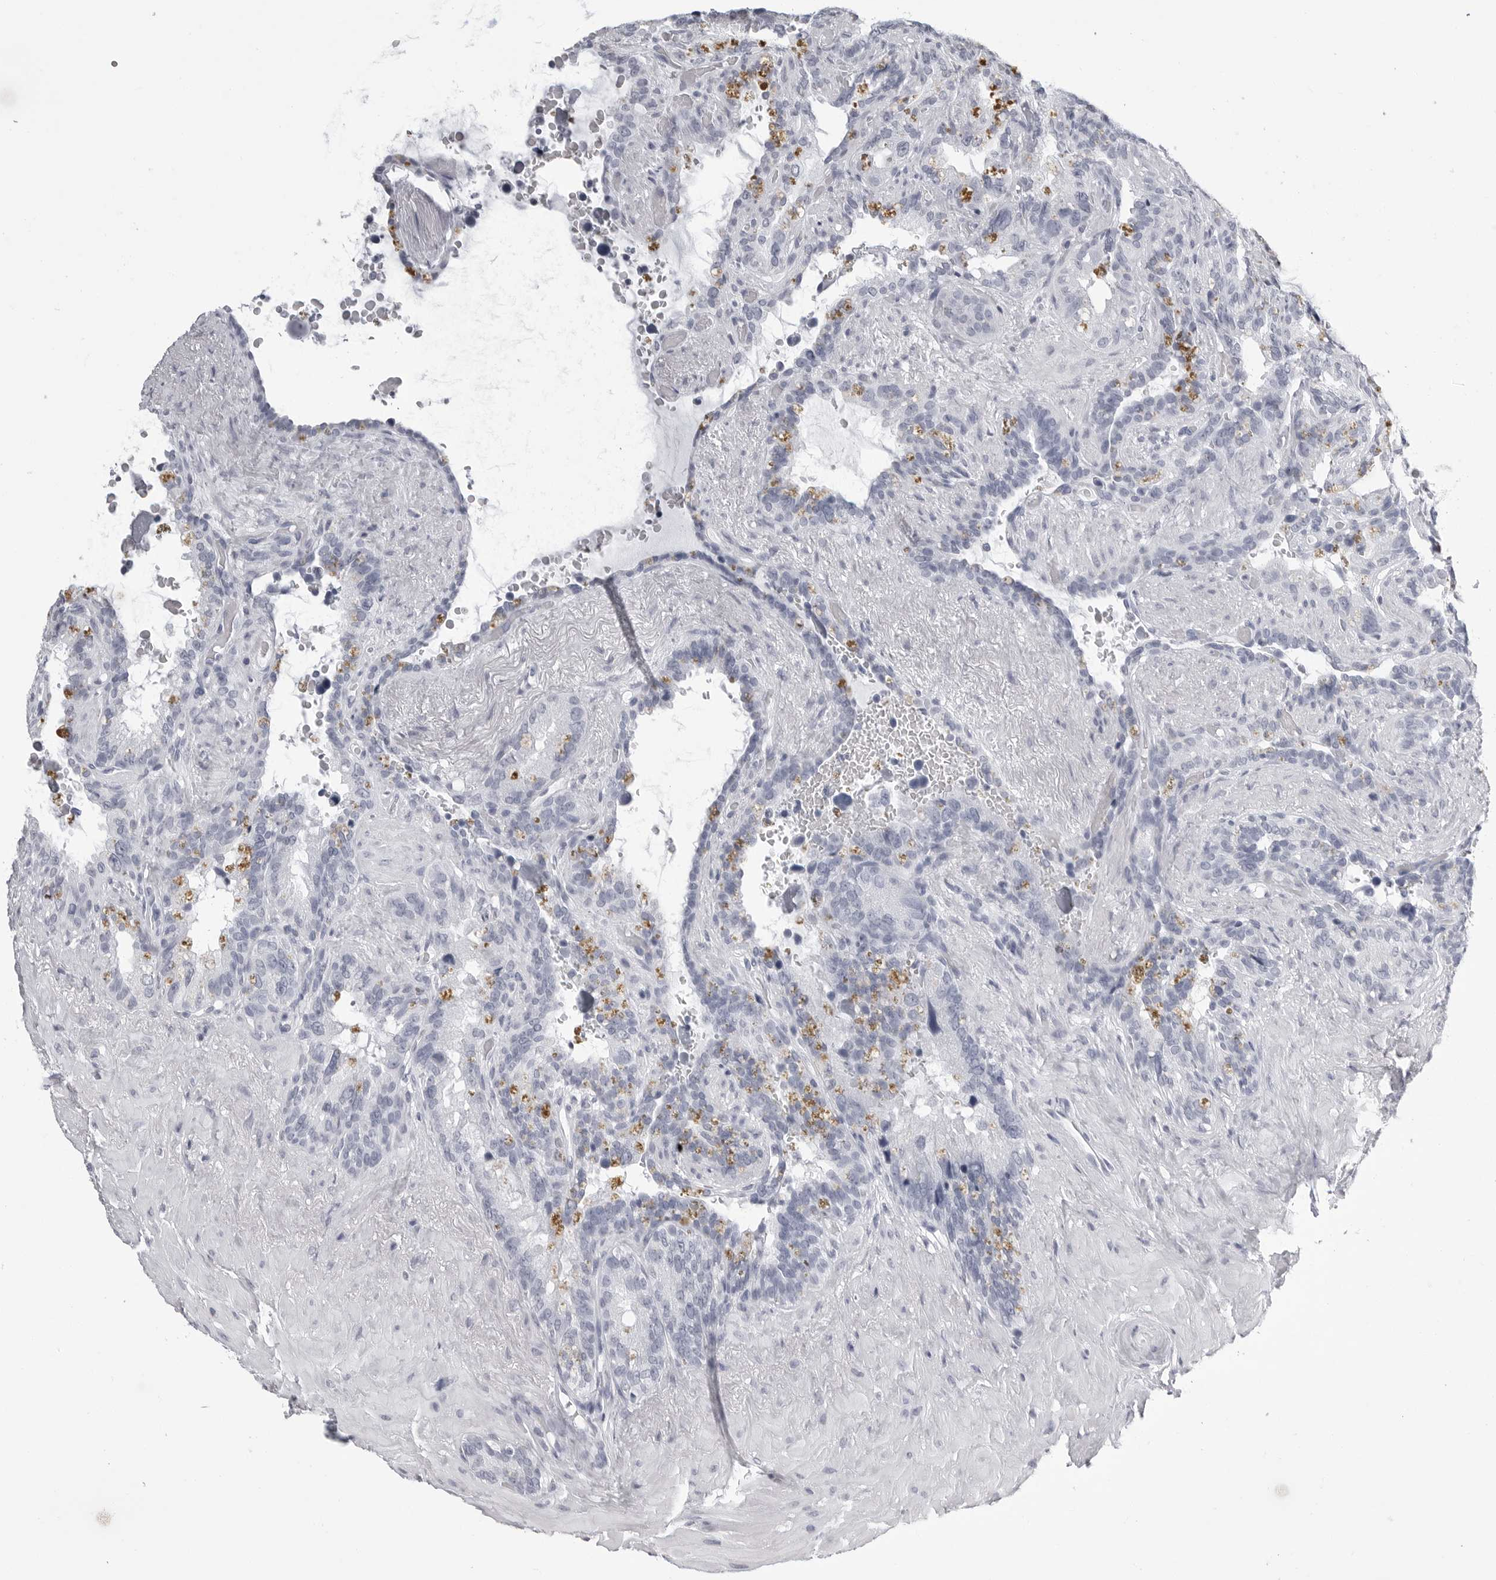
{"staining": {"intensity": "negative", "quantity": "none", "location": "none"}, "tissue": "seminal vesicle", "cell_type": "Glandular cells", "image_type": "normal", "snomed": [{"axis": "morphology", "description": "Normal tissue, NOS"}, {"axis": "topography", "description": "Seminal veicle"}], "caption": "Immunohistochemical staining of benign seminal vesicle demonstrates no significant staining in glandular cells. Nuclei are stained in blue.", "gene": "BPIFA1", "patient": {"sex": "male", "age": 80}}